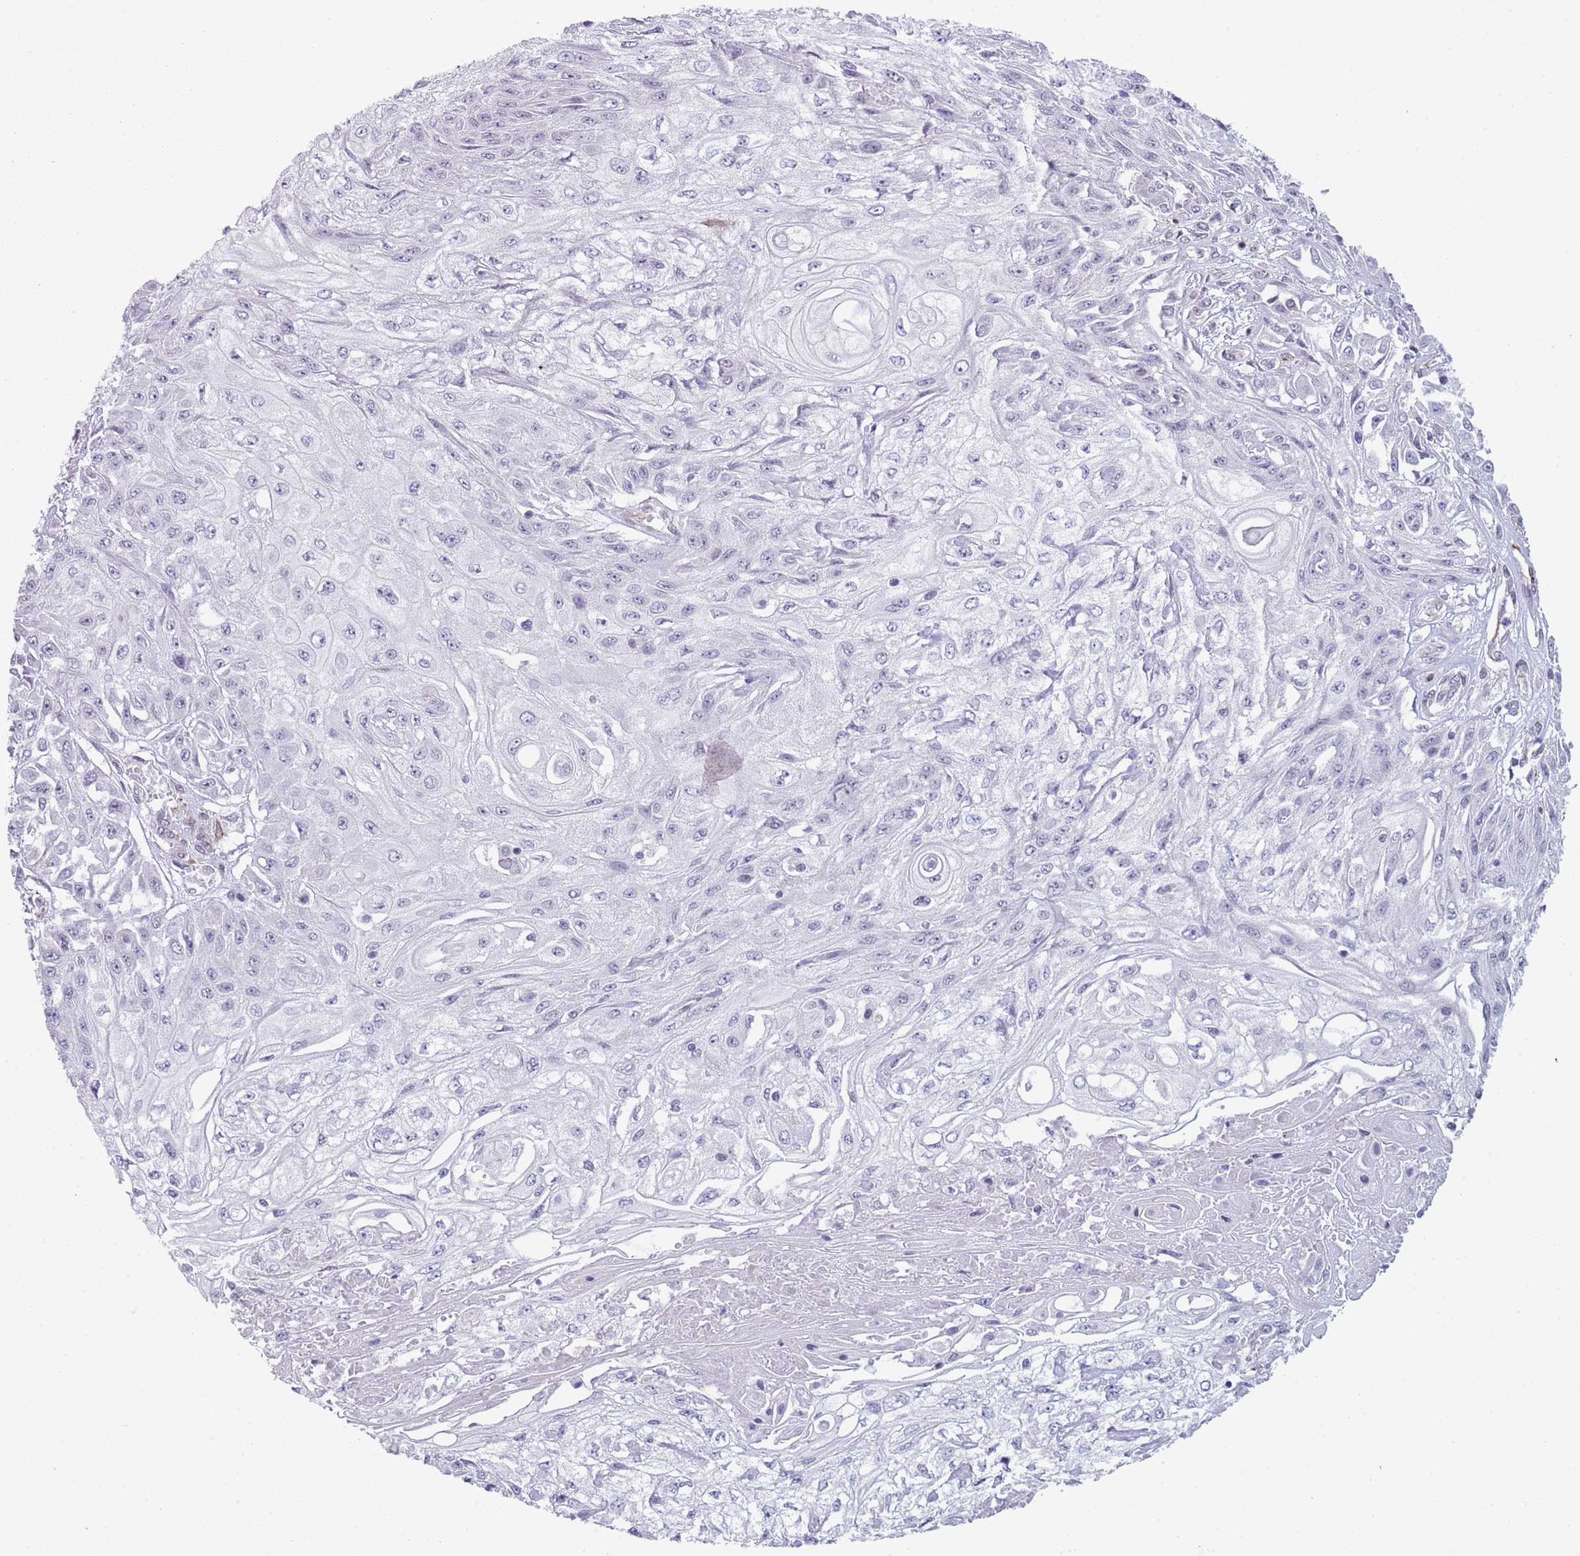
{"staining": {"intensity": "negative", "quantity": "none", "location": "none"}, "tissue": "skin cancer", "cell_type": "Tumor cells", "image_type": "cancer", "snomed": [{"axis": "morphology", "description": "Squamous cell carcinoma, NOS"}, {"axis": "morphology", "description": "Squamous cell carcinoma, metastatic, NOS"}, {"axis": "topography", "description": "Skin"}, {"axis": "topography", "description": "Lymph node"}], "caption": "The micrograph shows no staining of tumor cells in skin cancer (metastatic squamous cell carcinoma).", "gene": "NBPF3", "patient": {"sex": "male", "age": 75}}